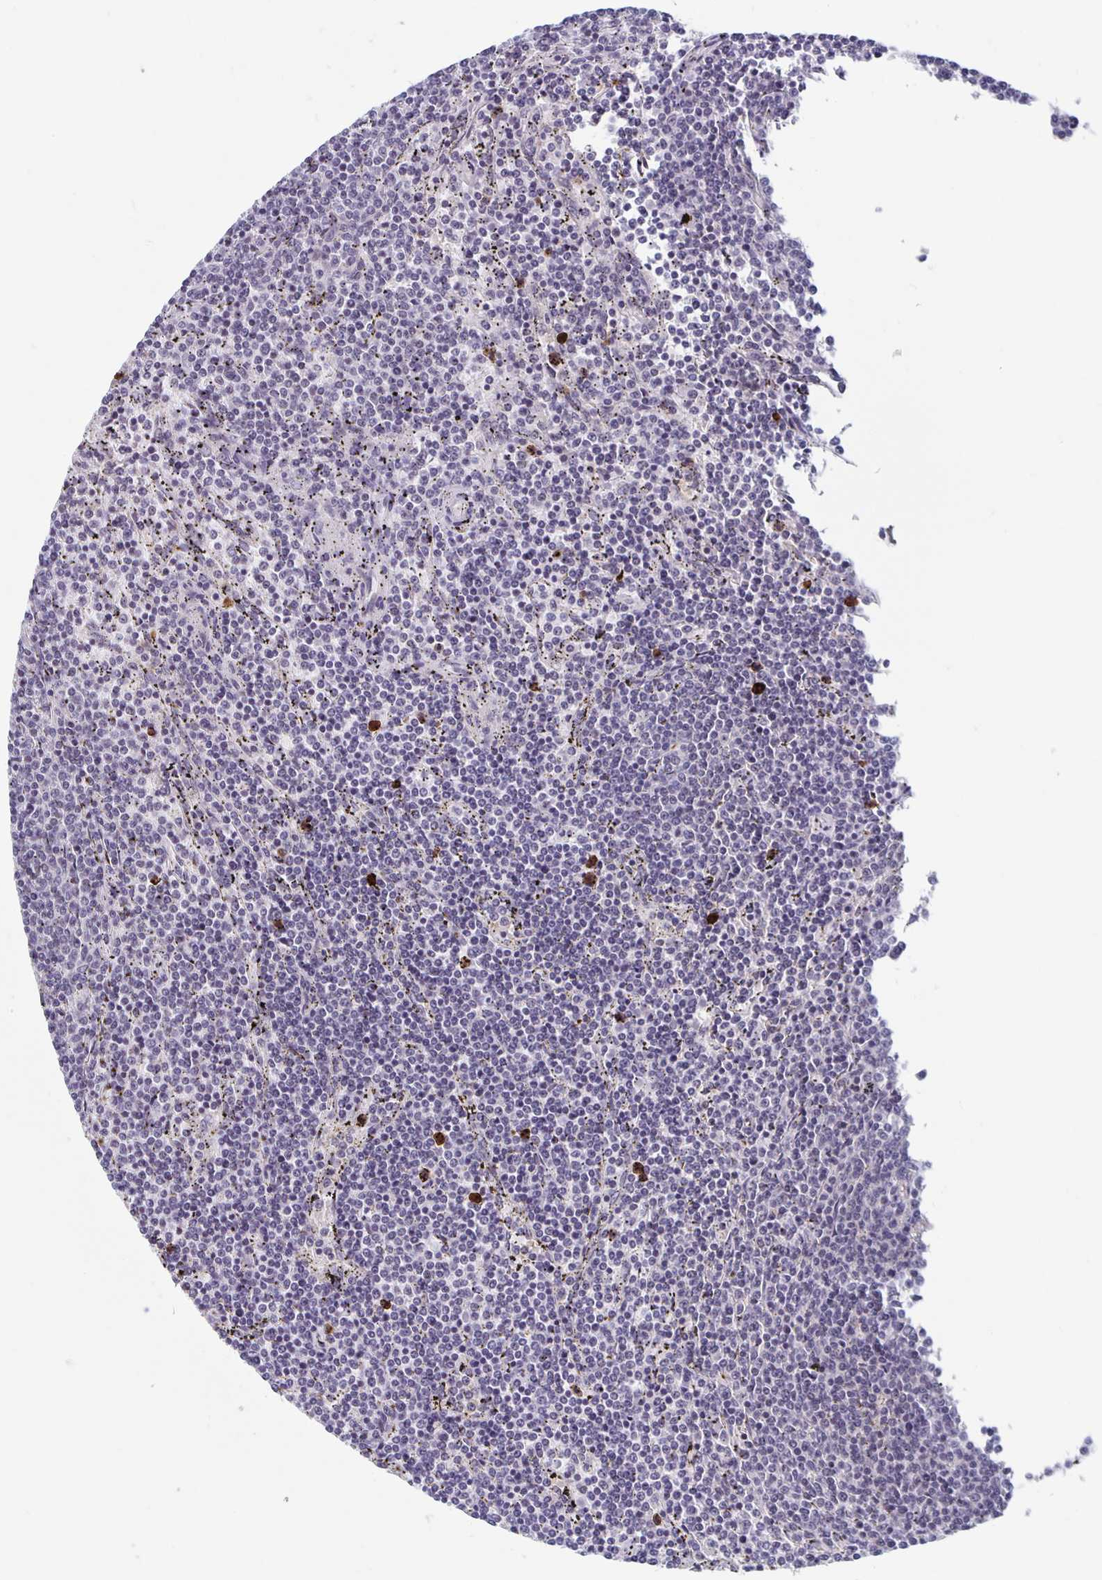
{"staining": {"intensity": "negative", "quantity": "none", "location": "none"}, "tissue": "lymphoma", "cell_type": "Tumor cells", "image_type": "cancer", "snomed": [{"axis": "morphology", "description": "Malignant lymphoma, non-Hodgkin's type, Low grade"}, {"axis": "topography", "description": "Spleen"}], "caption": "Tumor cells are negative for brown protein staining in low-grade malignant lymphoma, non-Hodgkin's type. (IHC, brightfield microscopy, high magnification).", "gene": "ZNF691", "patient": {"sex": "female", "age": 50}}